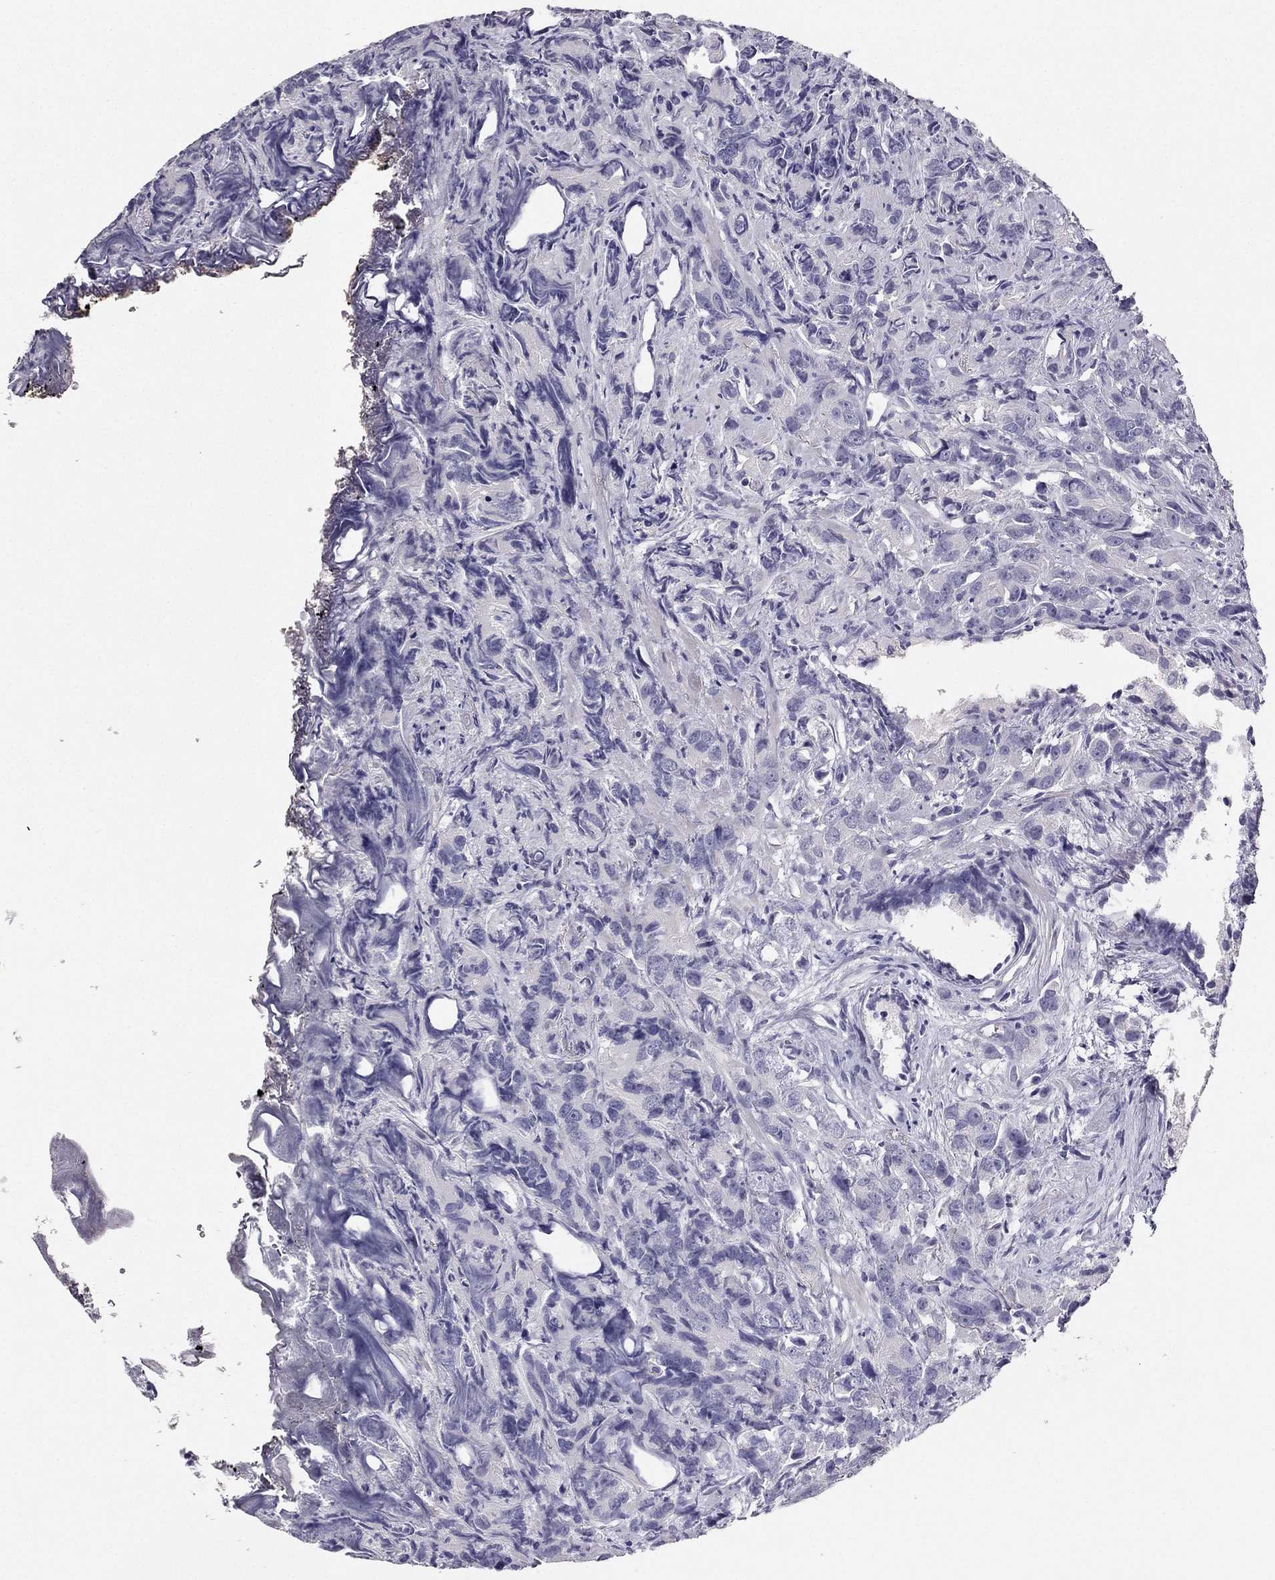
{"staining": {"intensity": "negative", "quantity": "none", "location": "none"}, "tissue": "prostate cancer", "cell_type": "Tumor cells", "image_type": "cancer", "snomed": [{"axis": "morphology", "description": "Adenocarcinoma, High grade"}, {"axis": "topography", "description": "Prostate"}], "caption": "Immunohistochemistry (IHC) histopathology image of human prostate cancer stained for a protein (brown), which shows no positivity in tumor cells.", "gene": "CALB2", "patient": {"sex": "male", "age": 90}}